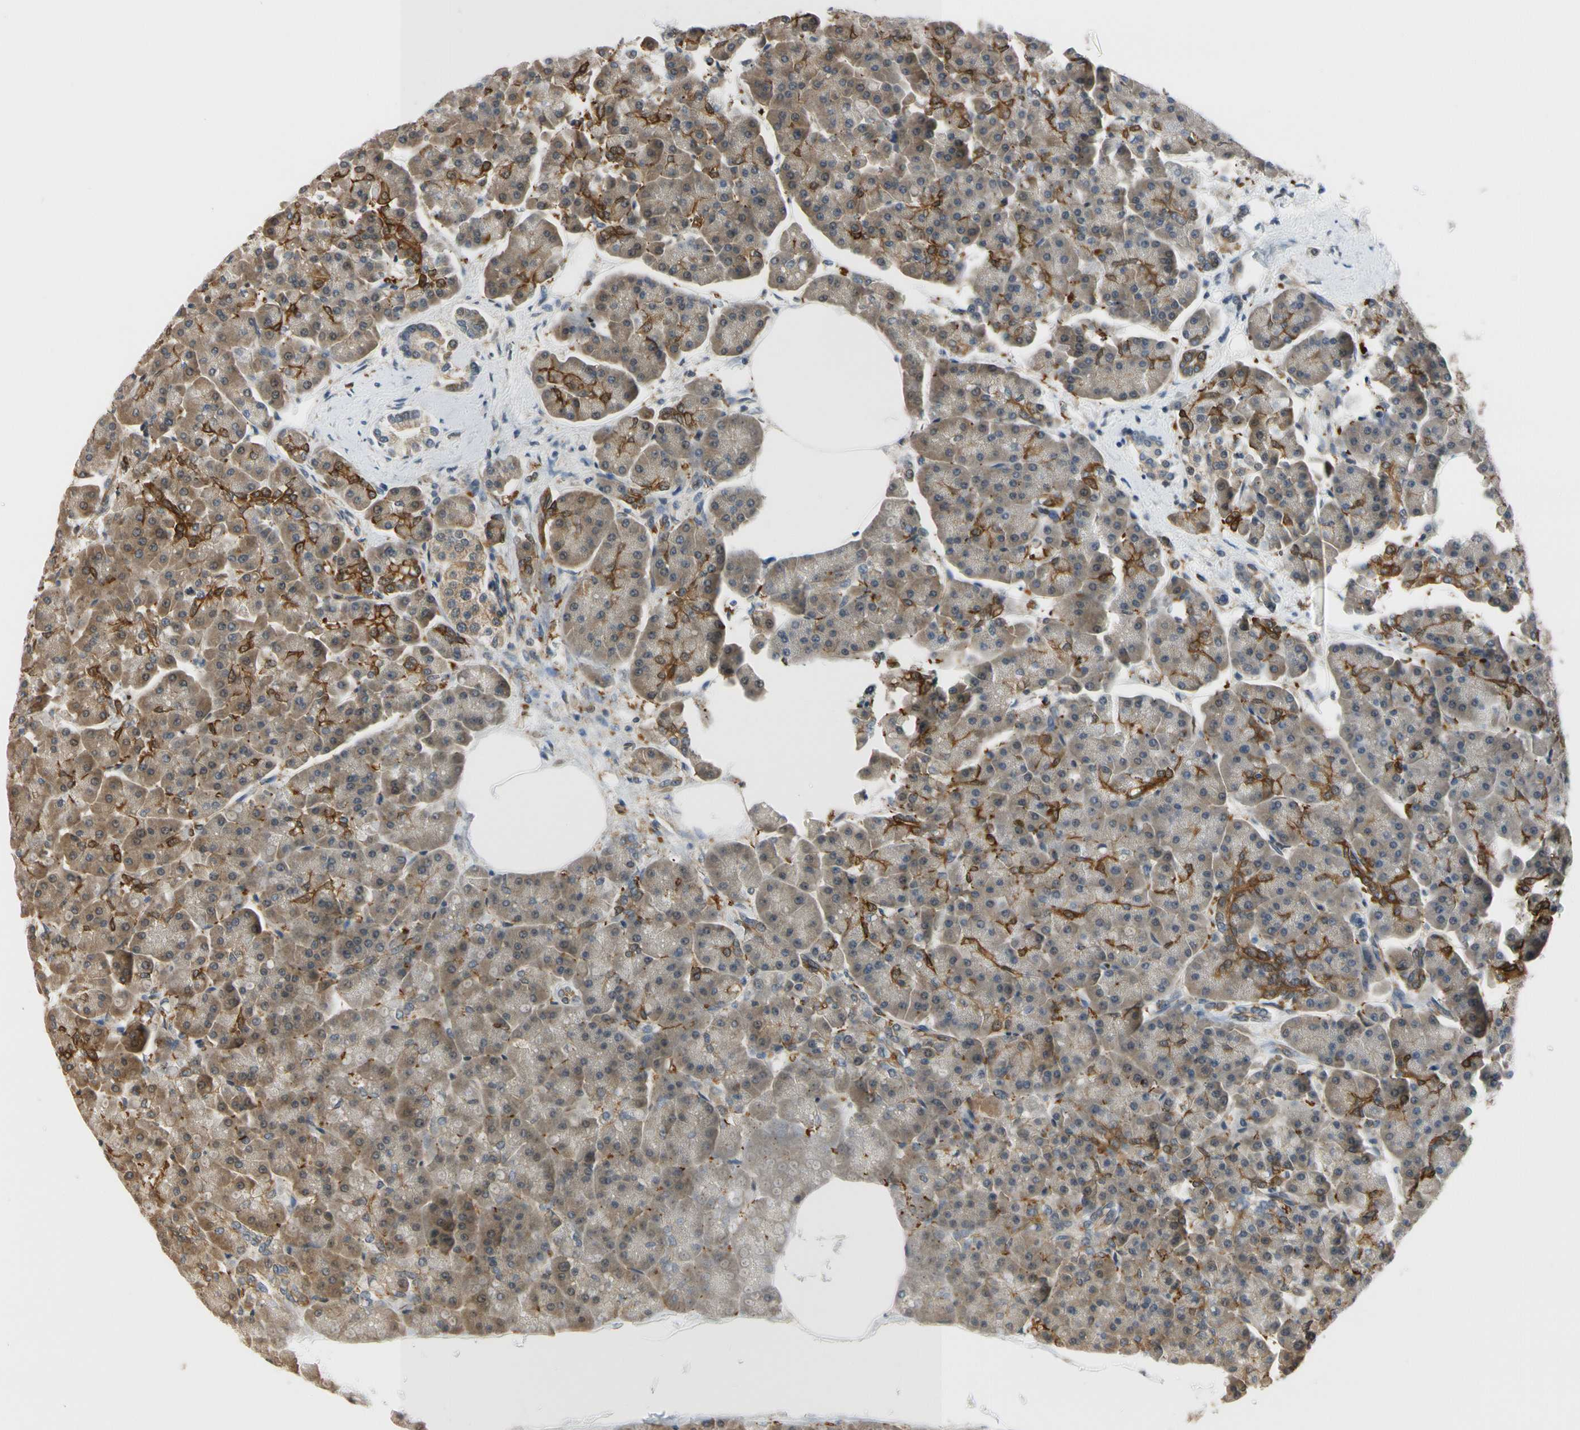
{"staining": {"intensity": "strong", "quantity": "<25%", "location": "cytoplasmic/membranous"}, "tissue": "pancreas", "cell_type": "Exocrine glandular cells", "image_type": "normal", "snomed": [{"axis": "morphology", "description": "Normal tissue, NOS"}, {"axis": "topography", "description": "Pancreas"}], "caption": "Brown immunohistochemical staining in unremarkable human pancreas exhibits strong cytoplasmic/membranous expression in about <25% of exocrine glandular cells.", "gene": "RASGRF1", "patient": {"sex": "female", "age": 70}}